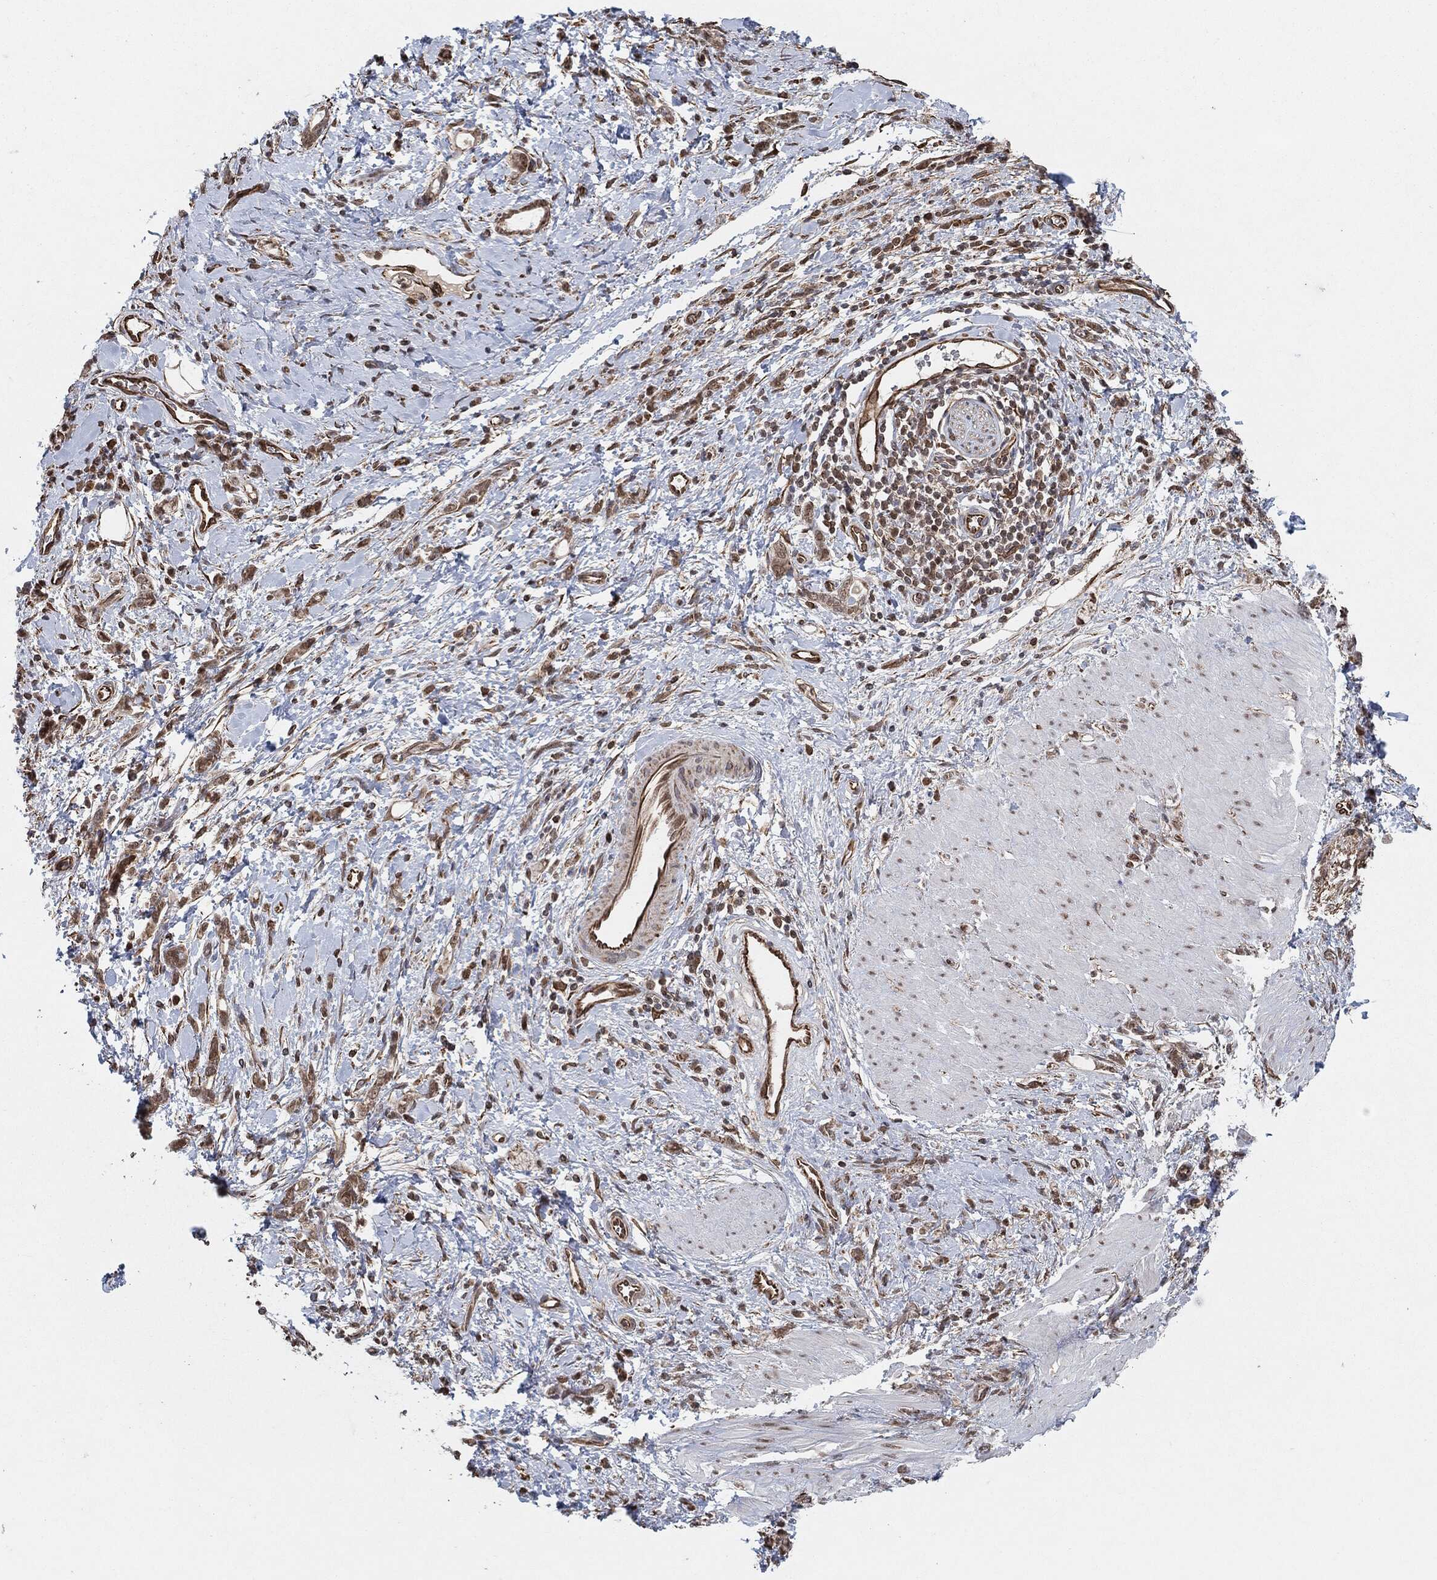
{"staining": {"intensity": "moderate", "quantity": ">75%", "location": "cytoplasmic/membranous,nuclear"}, "tissue": "stomach cancer", "cell_type": "Tumor cells", "image_type": "cancer", "snomed": [{"axis": "morphology", "description": "Normal tissue, NOS"}, {"axis": "morphology", "description": "Adenocarcinoma, NOS"}, {"axis": "topography", "description": "Stomach"}], "caption": "About >75% of tumor cells in human stomach cancer (adenocarcinoma) exhibit moderate cytoplasmic/membranous and nuclear protein staining as visualized by brown immunohistochemical staining.", "gene": "TP53RK", "patient": {"sex": "male", "age": 67}}